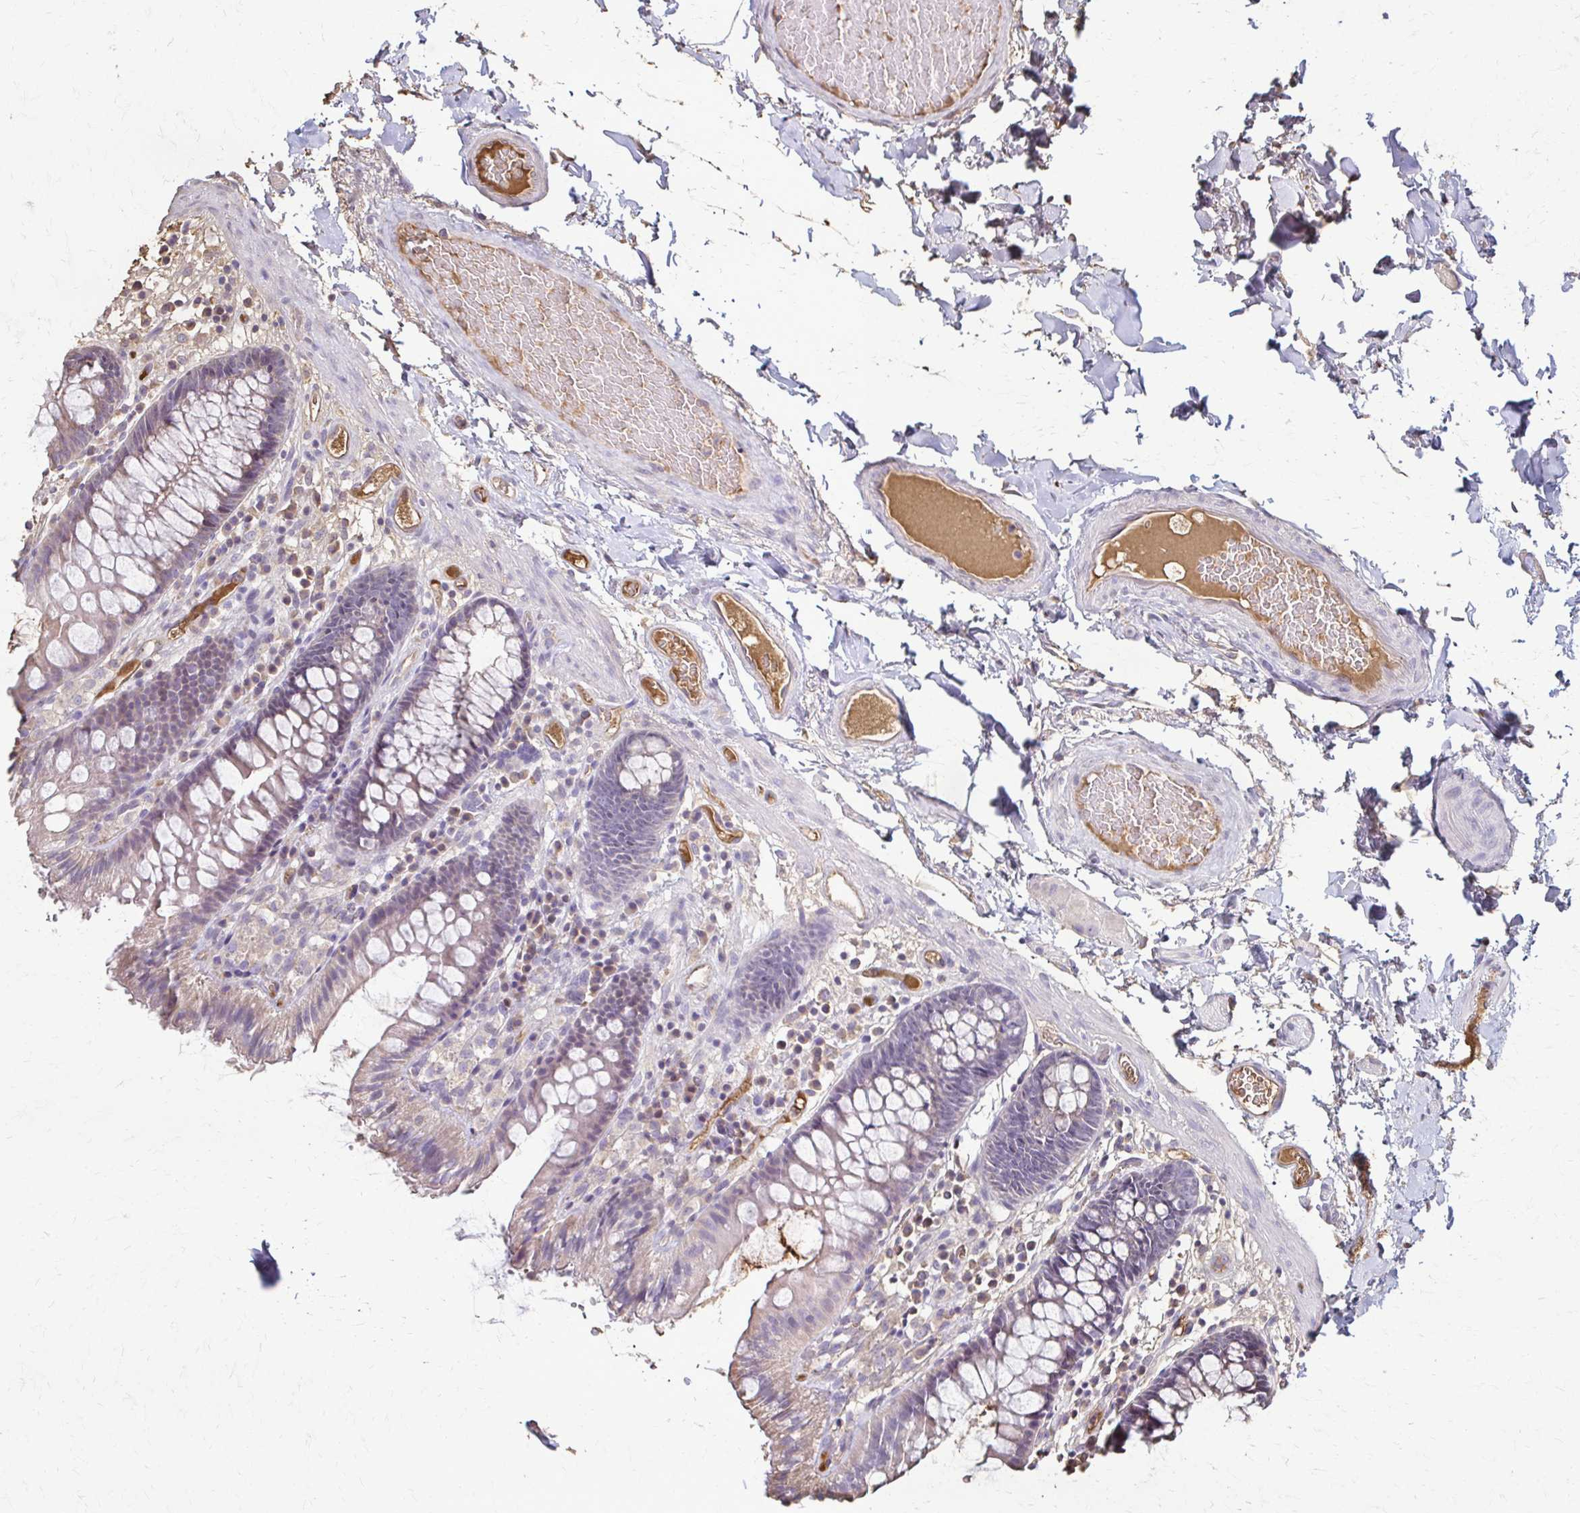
{"staining": {"intensity": "negative", "quantity": "none", "location": "none"}, "tissue": "colon", "cell_type": "Endothelial cells", "image_type": "normal", "snomed": [{"axis": "morphology", "description": "Normal tissue, NOS"}, {"axis": "topography", "description": "Colon"}], "caption": "High magnification brightfield microscopy of unremarkable colon stained with DAB (3,3'-diaminobenzidine) (brown) and counterstained with hematoxylin (blue): endothelial cells show no significant positivity.", "gene": "IL18BP", "patient": {"sex": "male", "age": 84}}